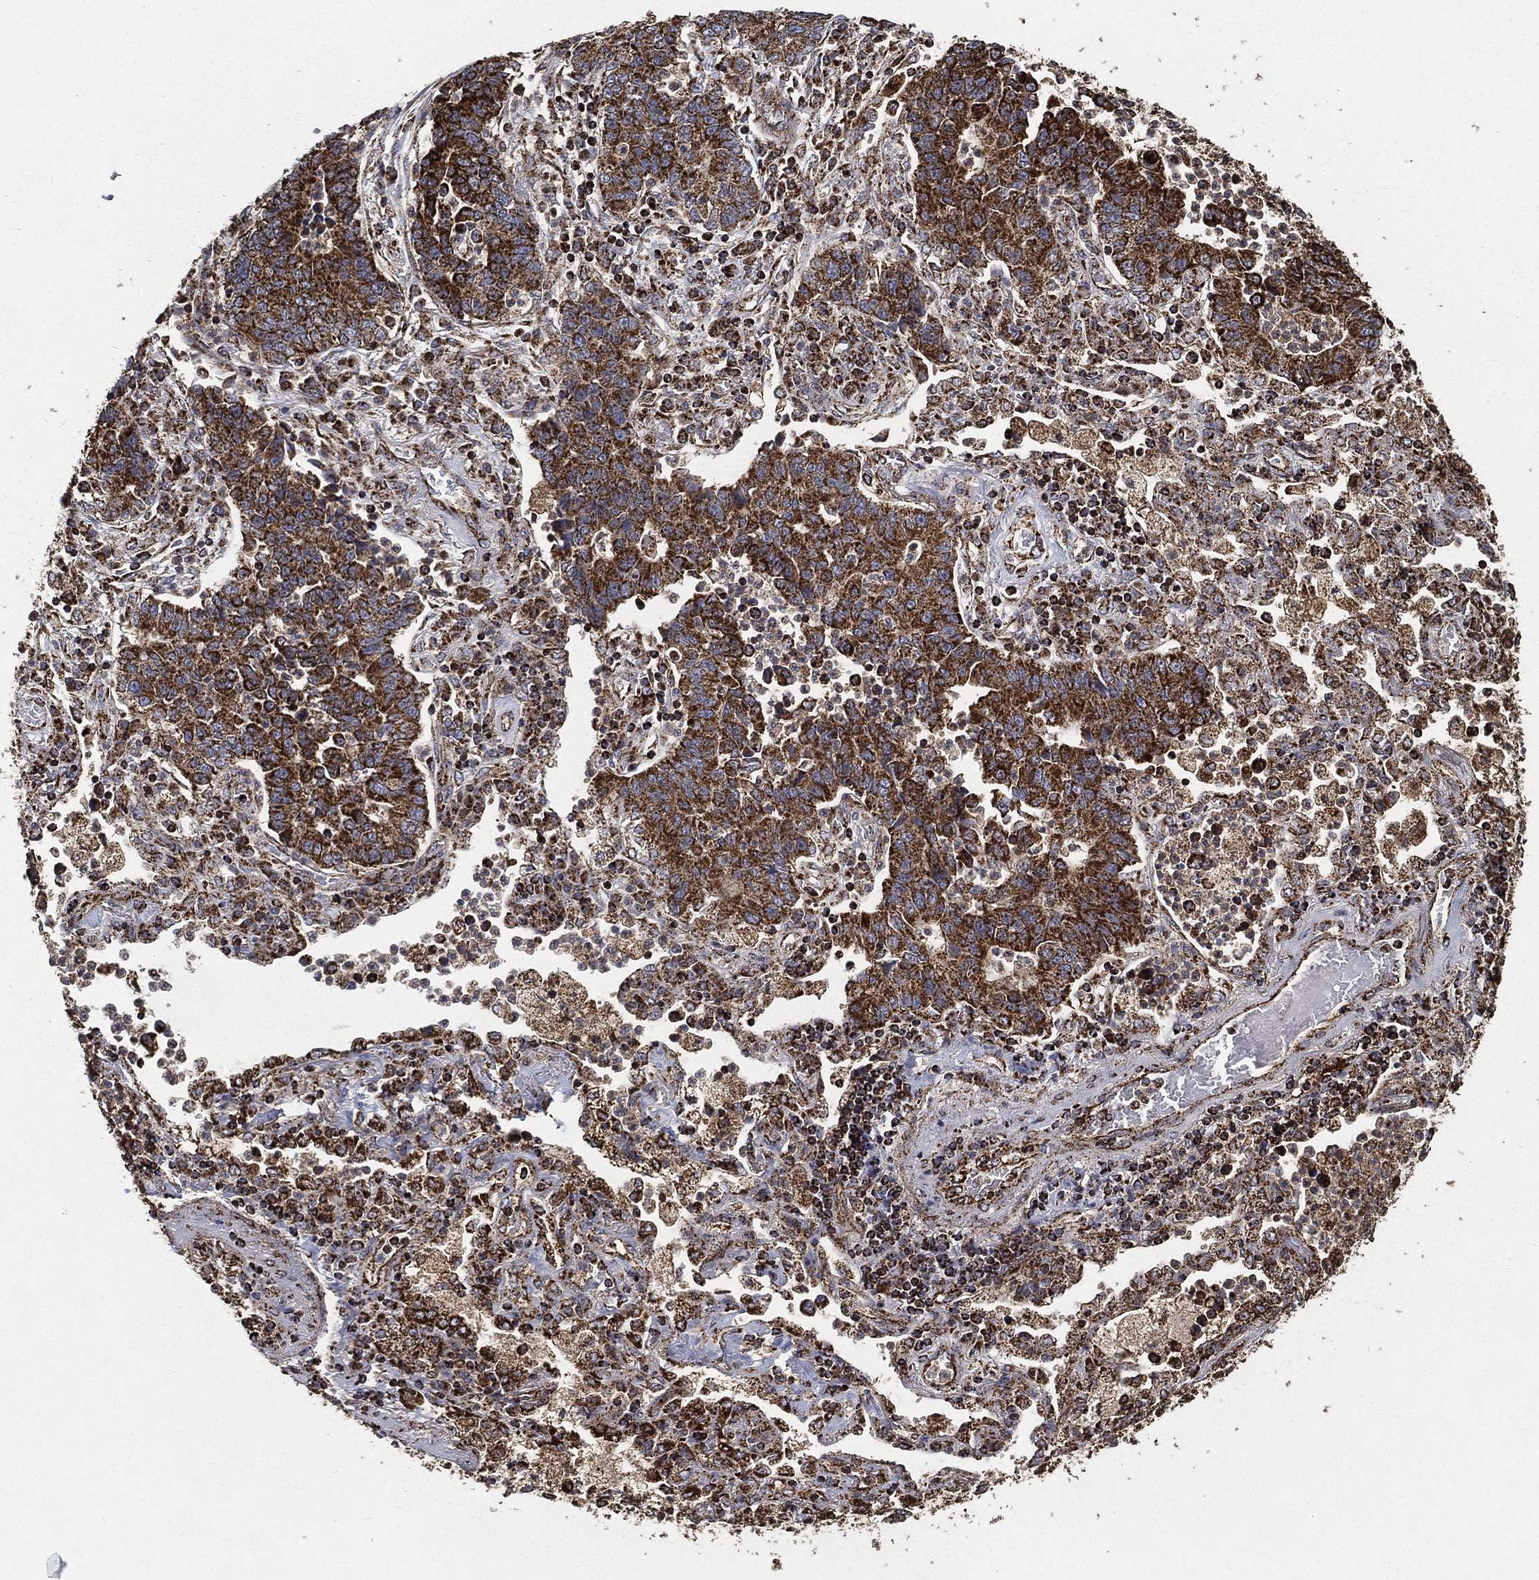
{"staining": {"intensity": "strong", "quantity": ">75%", "location": "cytoplasmic/membranous"}, "tissue": "lung cancer", "cell_type": "Tumor cells", "image_type": "cancer", "snomed": [{"axis": "morphology", "description": "Adenocarcinoma, NOS"}, {"axis": "topography", "description": "Lung"}], "caption": "This is an image of immunohistochemistry staining of lung adenocarcinoma, which shows strong positivity in the cytoplasmic/membranous of tumor cells.", "gene": "SLC38A7", "patient": {"sex": "female", "age": 57}}